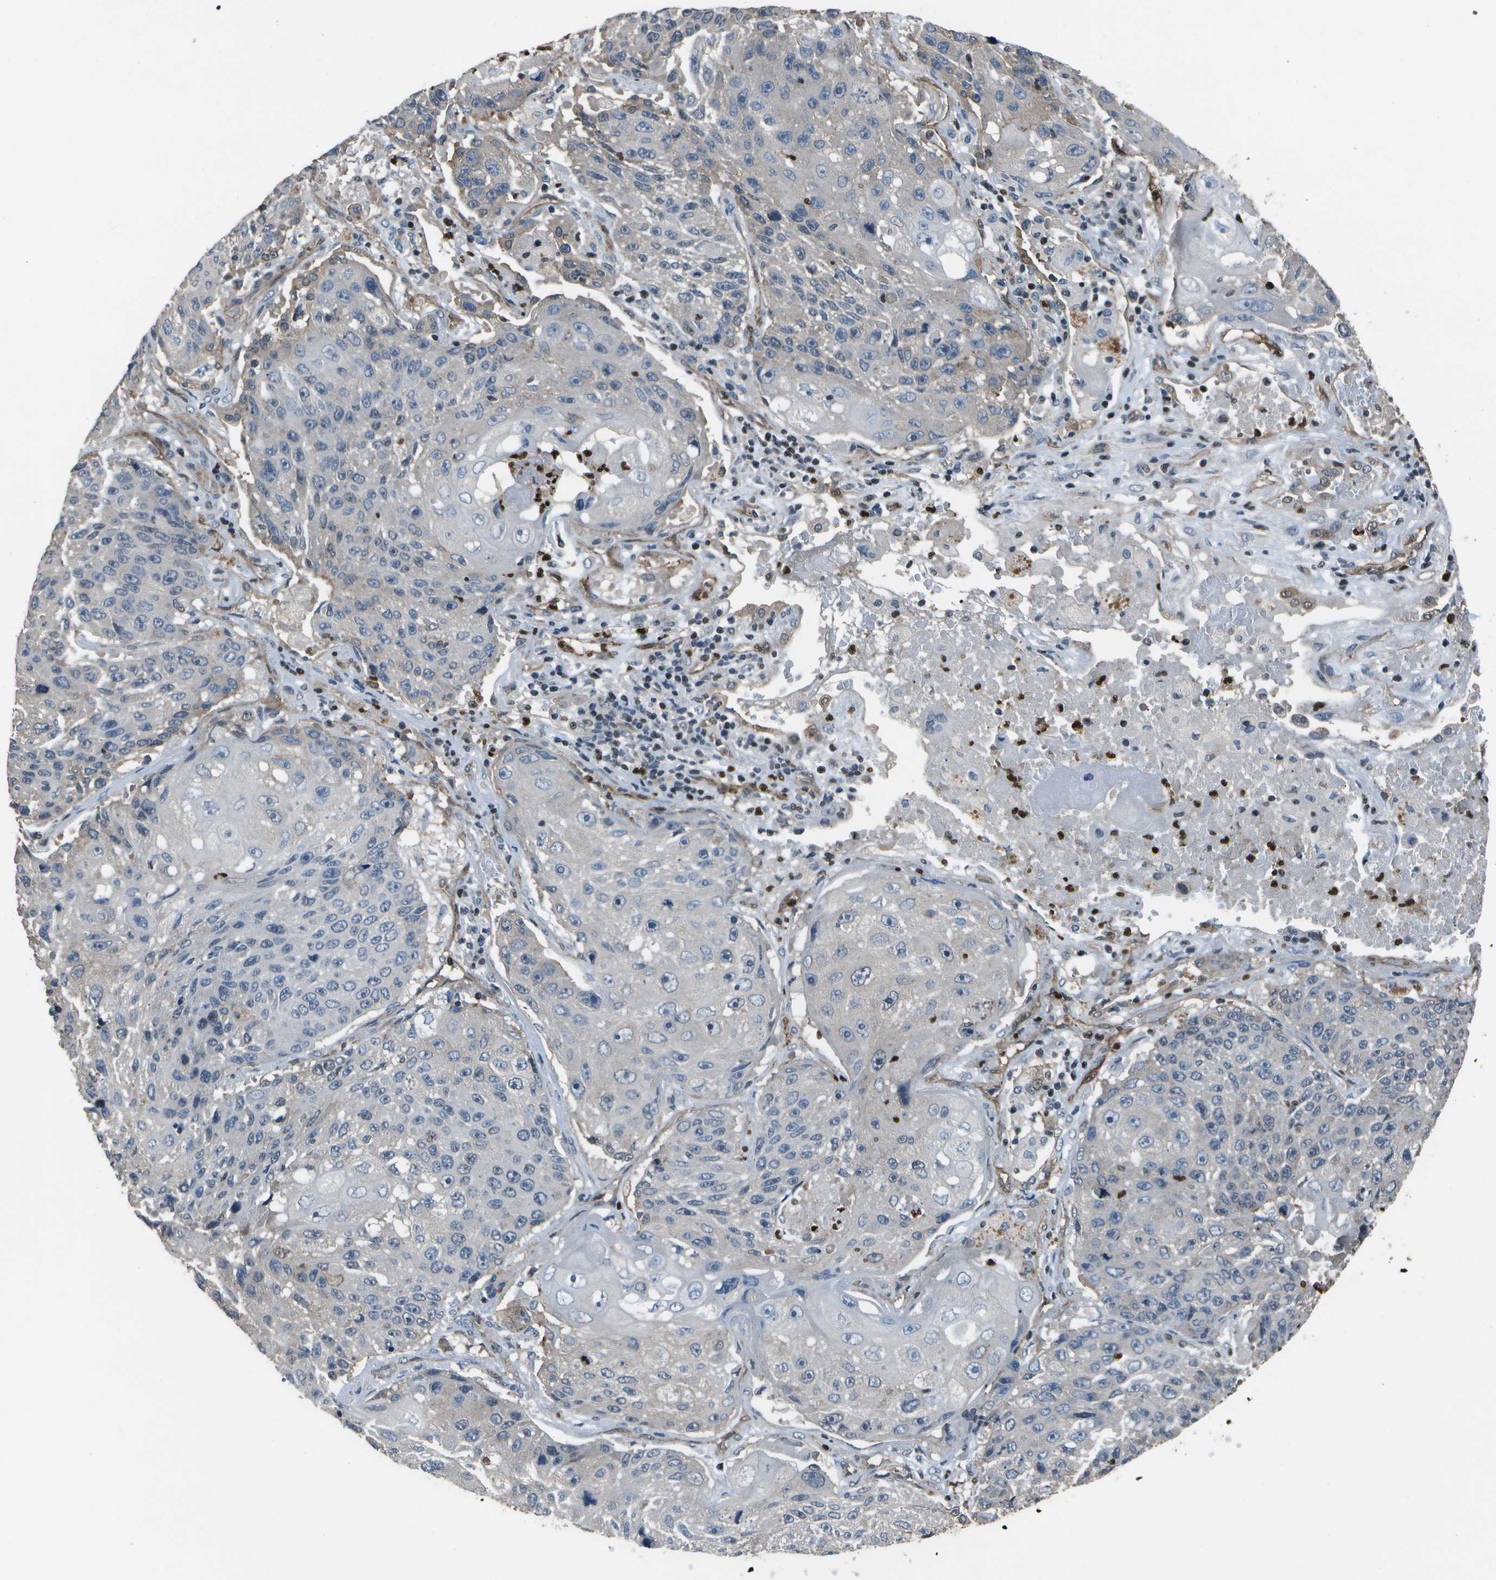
{"staining": {"intensity": "weak", "quantity": "<25%", "location": "cytoplasmic/membranous"}, "tissue": "lung cancer", "cell_type": "Tumor cells", "image_type": "cancer", "snomed": [{"axis": "morphology", "description": "Squamous cell carcinoma, NOS"}, {"axis": "topography", "description": "Lung"}], "caption": "Immunohistochemistry (IHC) photomicrograph of neoplastic tissue: human lung cancer (squamous cell carcinoma) stained with DAB (3,3'-diaminobenzidine) demonstrates no significant protein staining in tumor cells.", "gene": "PDLIM1", "patient": {"sex": "male", "age": 61}}